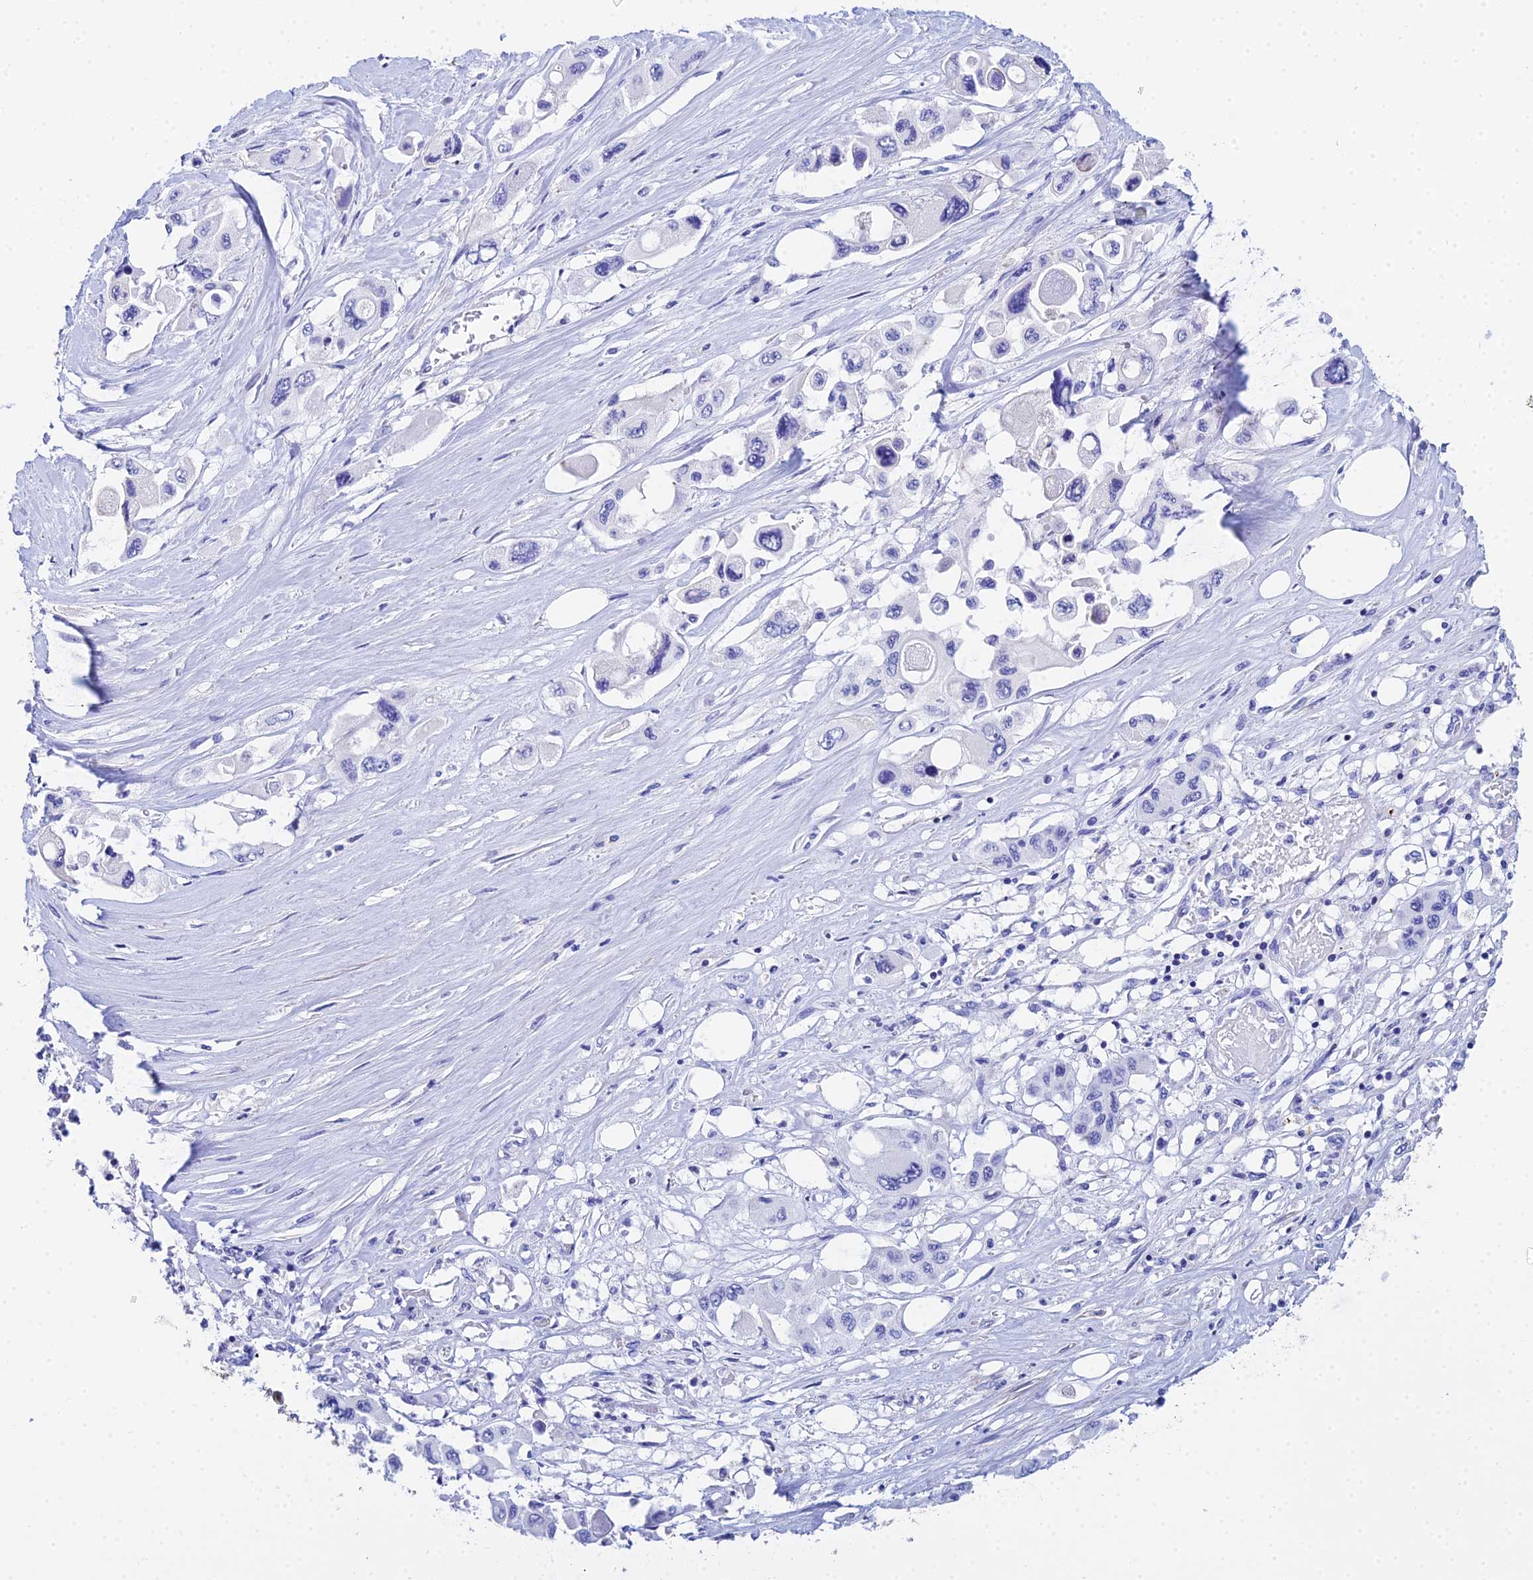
{"staining": {"intensity": "negative", "quantity": "none", "location": "none"}, "tissue": "pancreatic cancer", "cell_type": "Tumor cells", "image_type": "cancer", "snomed": [{"axis": "morphology", "description": "Adenocarcinoma, NOS"}, {"axis": "topography", "description": "Pancreas"}], "caption": "Immunohistochemistry histopathology image of pancreatic cancer (adenocarcinoma) stained for a protein (brown), which reveals no positivity in tumor cells.", "gene": "CELA3A", "patient": {"sex": "male", "age": 92}}